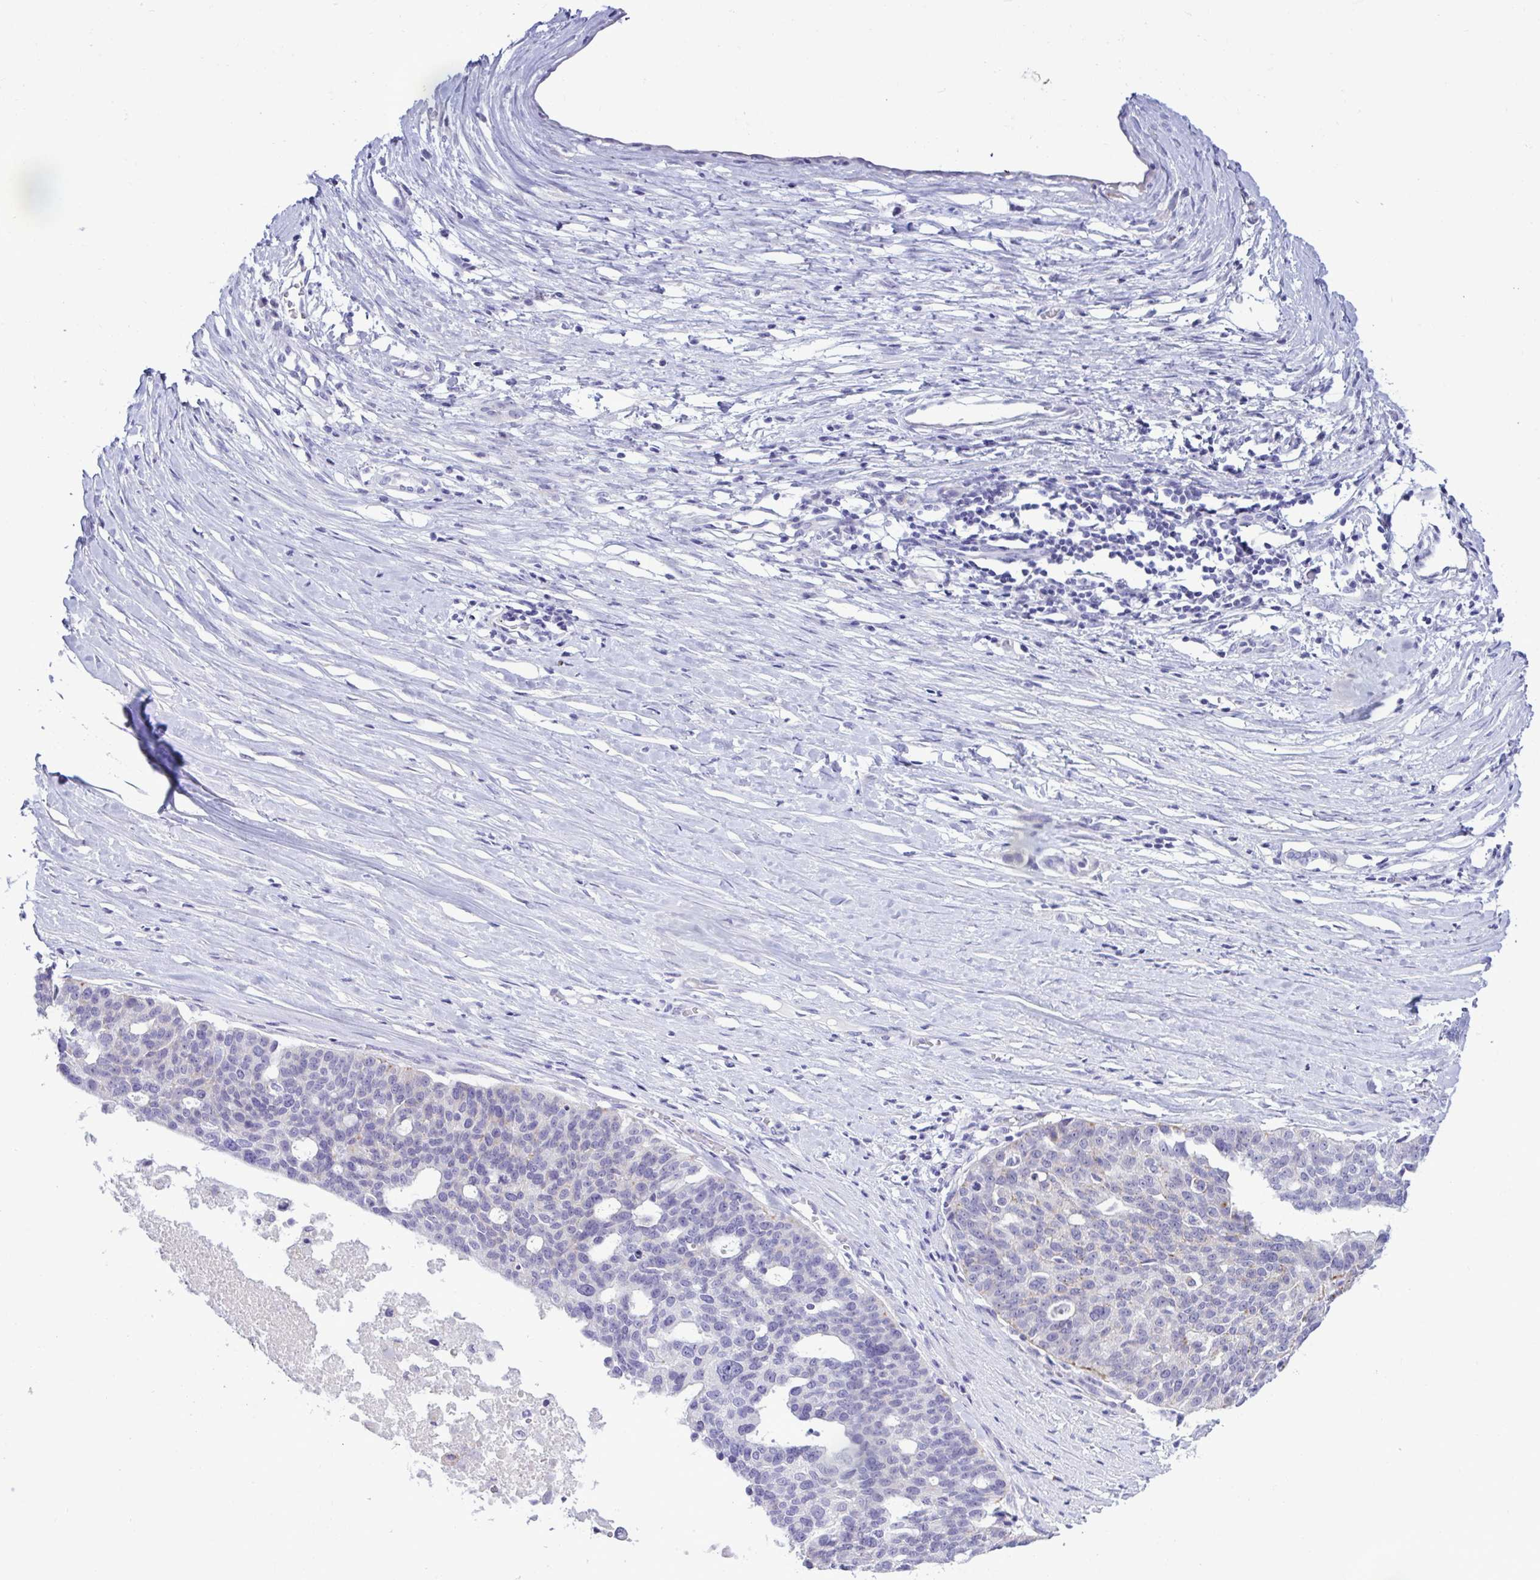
{"staining": {"intensity": "moderate", "quantity": "25%-75%", "location": "cytoplasmic/membranous"}, "tissue": "ovarian cancer", "cell_type": "Tumor cells", "image_type": "cancer", "snomed": [{"axis": "morphology", "description": "Cystadenocarcinoma, serous, NOS"}, {"axis": "topography", "description": "Ovary"}], "caption": "Tumor cells reveal medium levels of moderate cytoplasmic/membranous staining in approximately 25%-75% of cells in human ovarian cancer. (DAB IHC with brightfield microscopy, high magnification).", "gene": "SREBF1", "patient": {"sex": "female", "age": 59}}